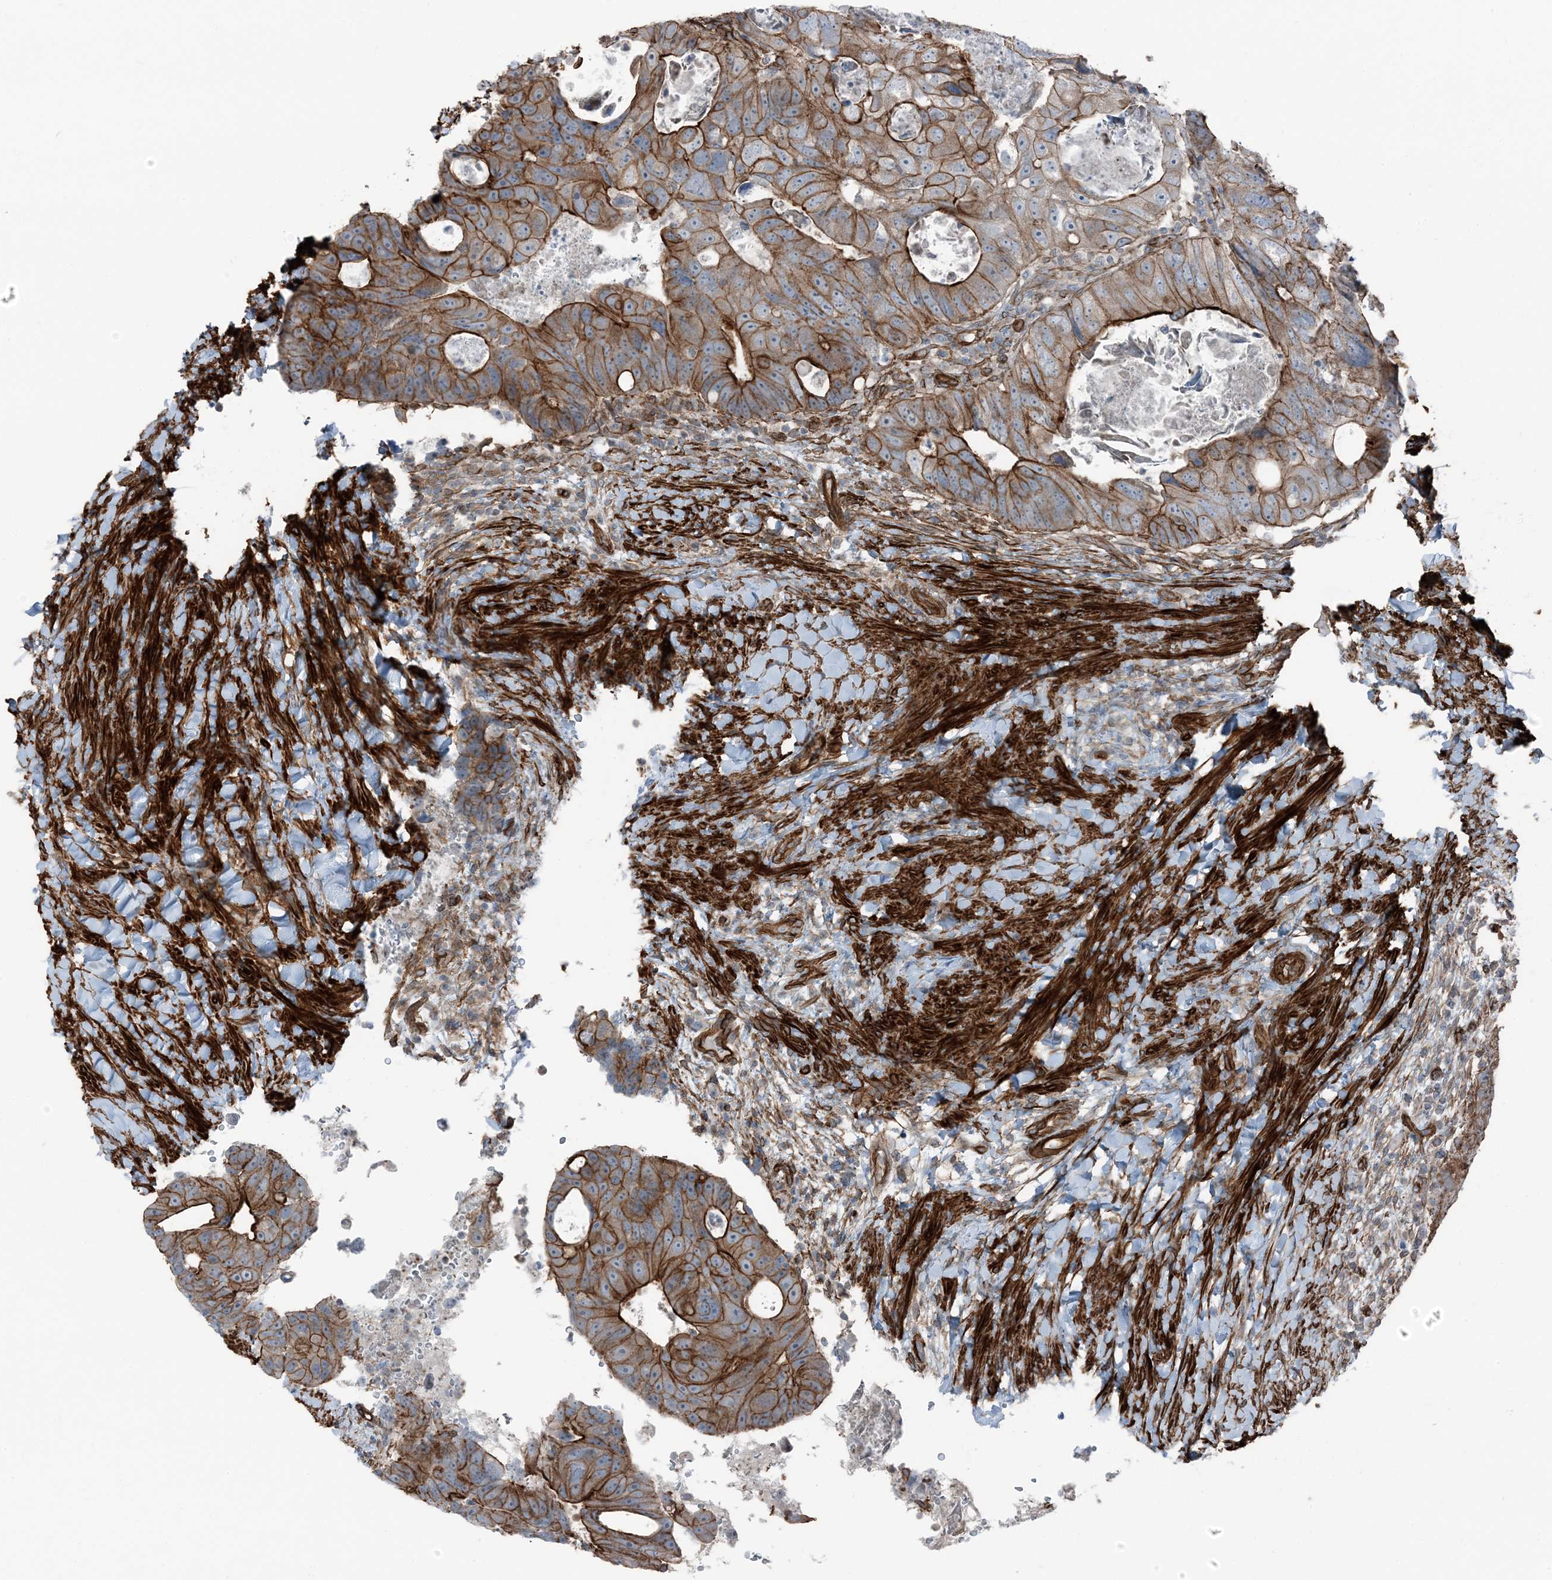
{"staining": {"intensity": "strong", "quantity": ">75%", "location": "cytoplasmic/membranous"}, "tissue": "colorectal cancer", "cell_type": "Tumor cells", "image_type": "cancer", "snomed": [{"axis": "morphology", "description": "Adenocarcinoma, NOS"}, {"axis": "topography", "description": "Rectum"}], "caption": "Strong cytoplasmic/membranous staining for a protein is appreciated in about >75% of tumor cells of colorectal cancer (adenocarcinoma) using IHC.", "gene": "ZFP90", "patient": {"sex": "male", "age": 59}}